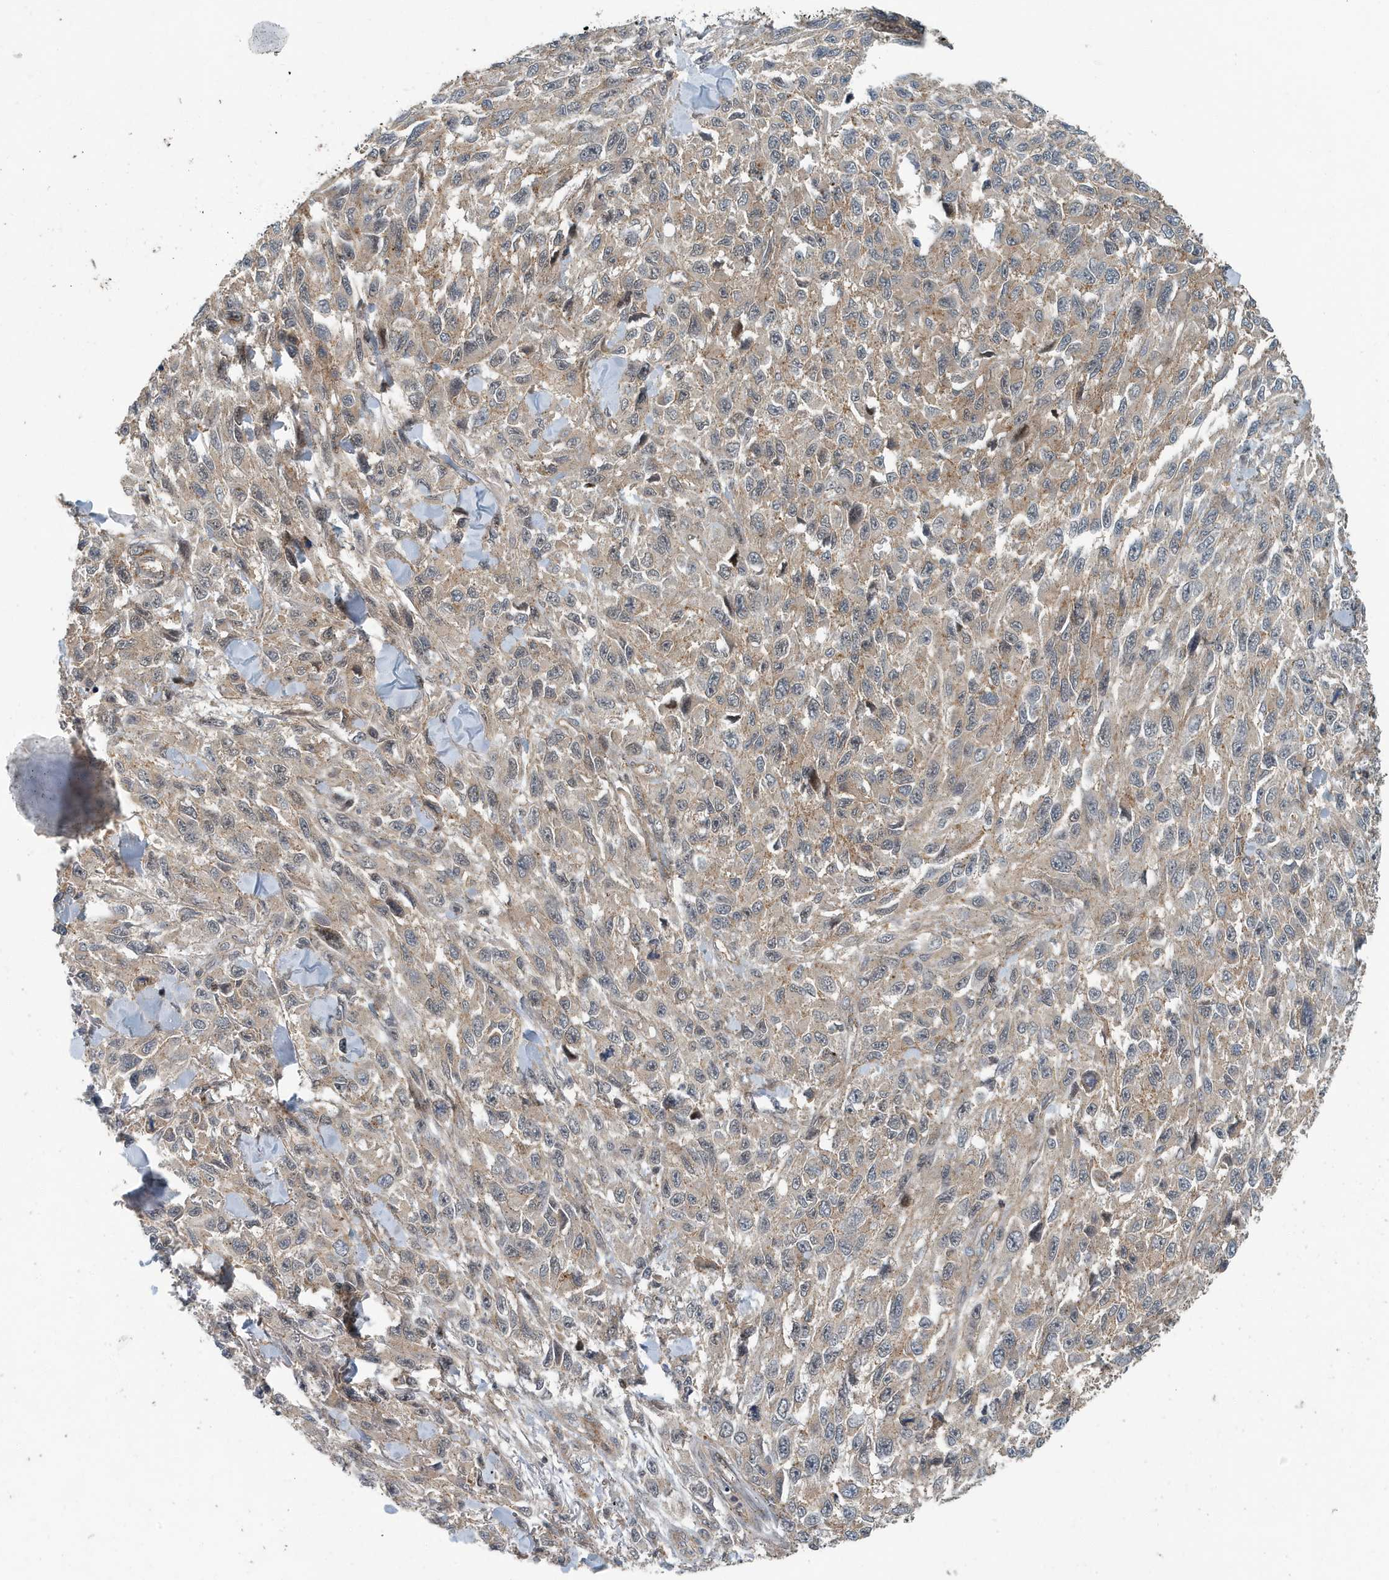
{"staining": {"intensity": "moderate", "quantity": "<25%", "location": "nuclear"}, "tissue": "melanoma", "cell_type": "Tumor cells", "image_type": "cancer", "snomed": [{"axis": "morphology", "description": "Malignant melanoma, NOS"}, {"axis": "topography", "description": "Skin"}], "caption": "A high-resolution histopathology image shows immunohistochemistry (IHC) staining of malignant melanoma, which demonstrates moderate nuclear positivity in about <25% of tumor cells.", "gene": "KIF15", "patient": {"sex": "female", "age": 96}}